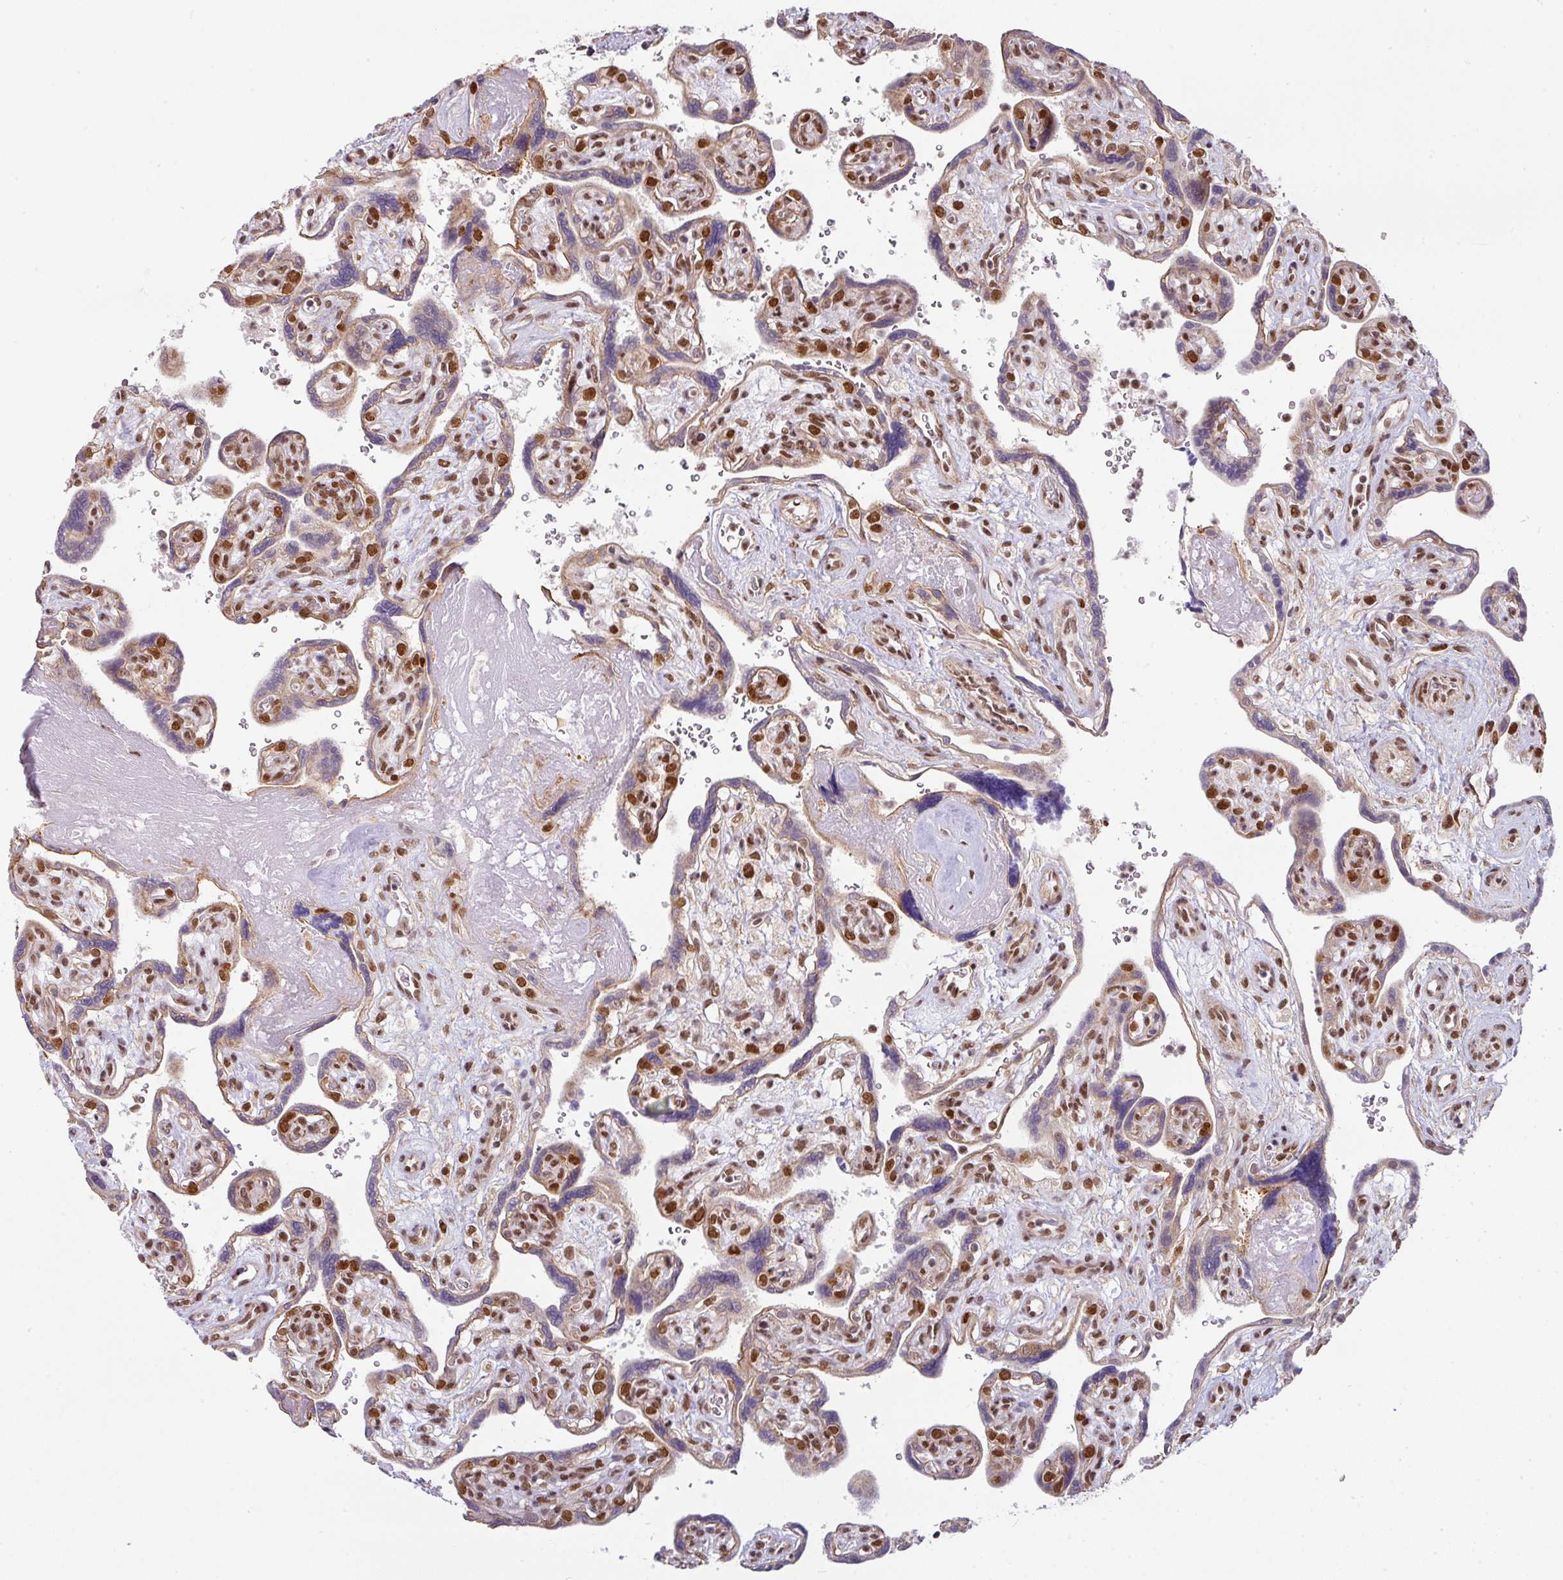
{"staining": {"intensity": "moderate", "quantity": "<25%", "location": "nuclear"}, "tissue": "placenta", "cell_type": "Decidual cells", "image_type": "normal", "snomed": [{"axis": "morphology", "description": "Normal tissue, NOS"}, {"axis": "topography", "description": "Placenta"}], "caption": "Immunohistochemical staining of unremarkable placenta demonstrates <25% levels of moderate nuclear protein staining in about <25% of decidual cells.", "gene": "NCOA5", "patient": {"sex": "female", "age": 39}}